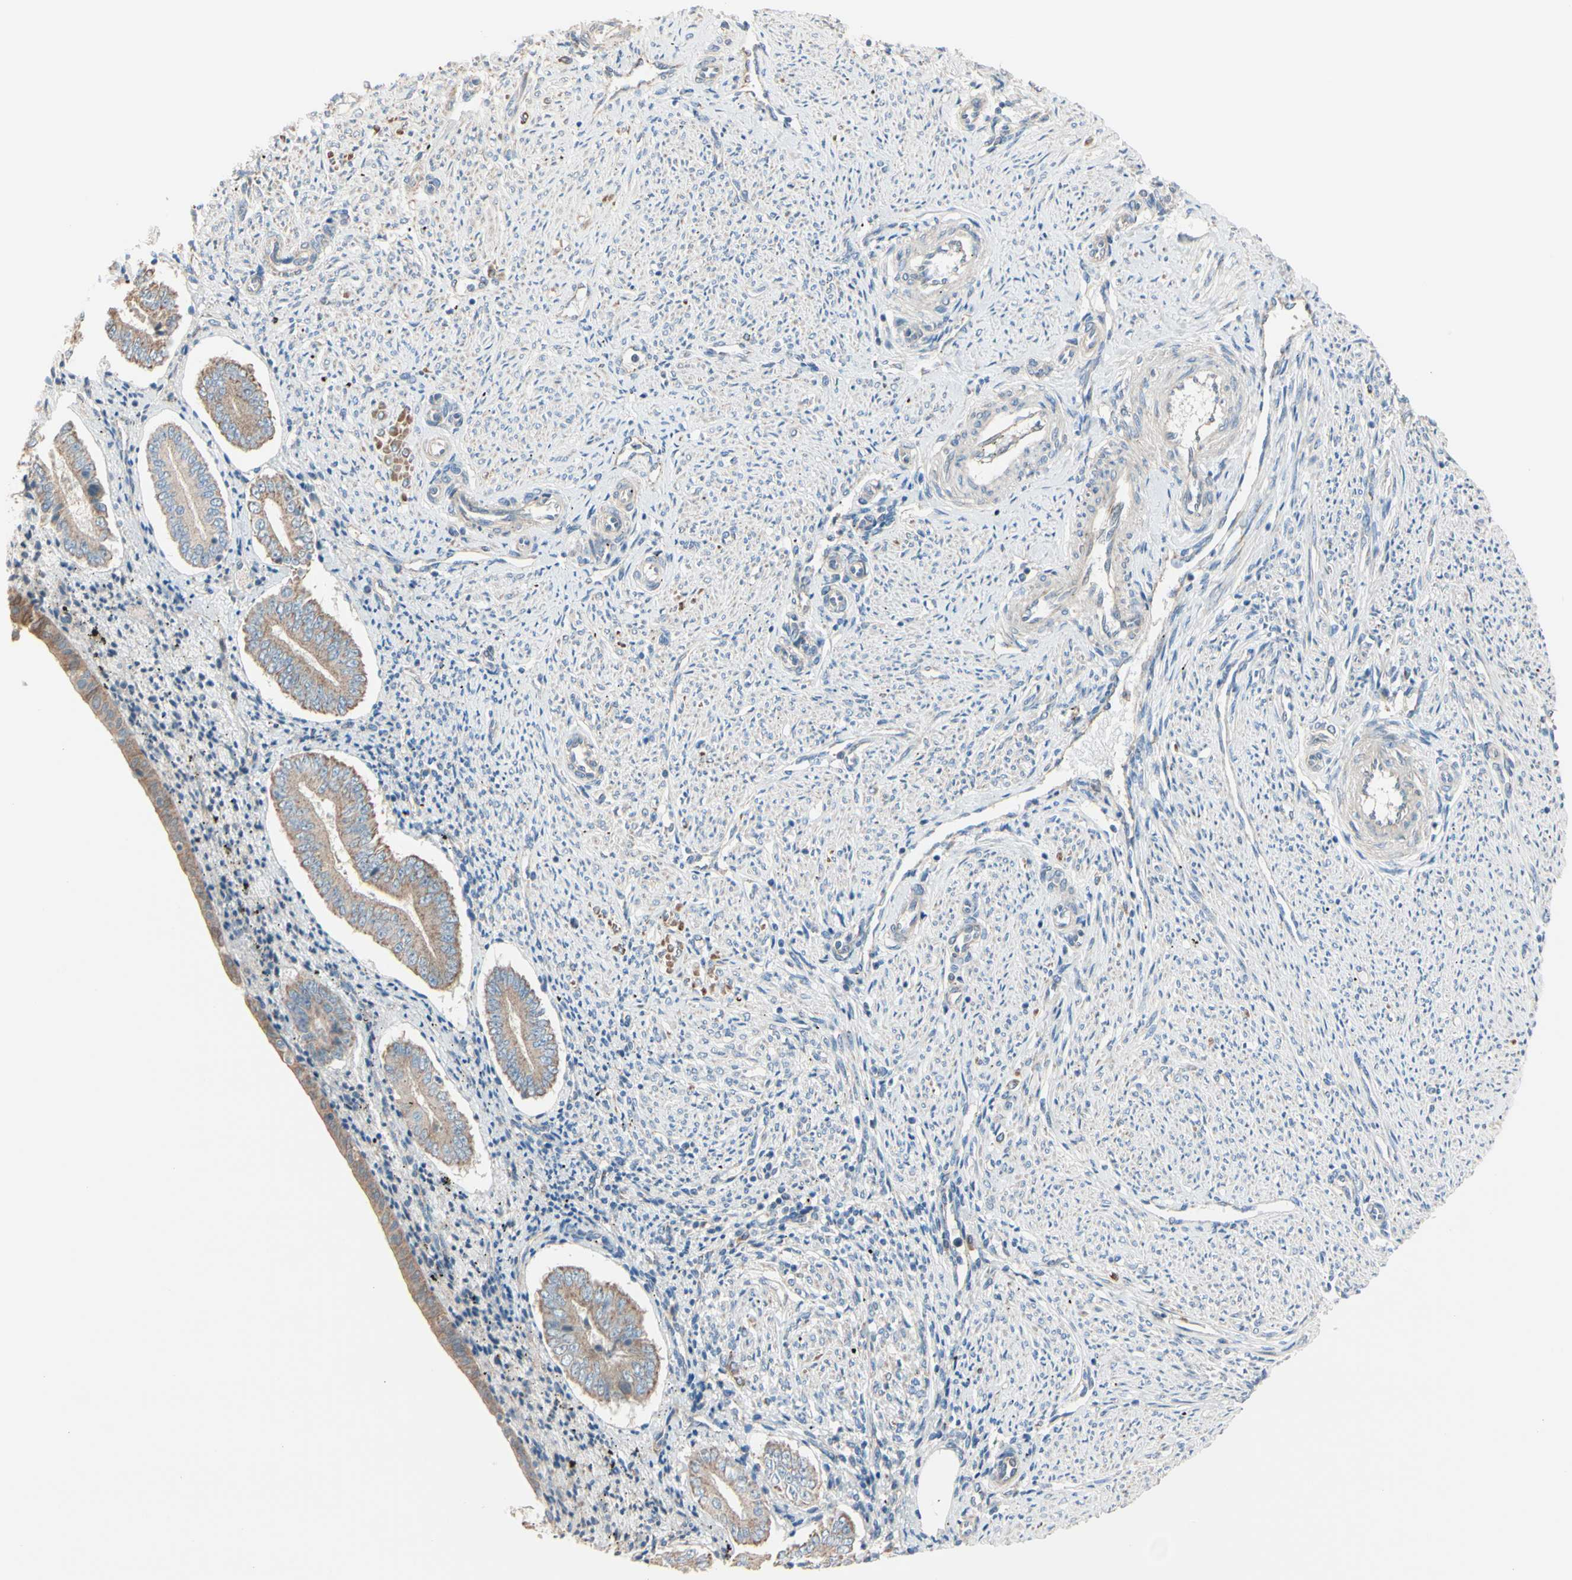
{"staining": {"intensity": "weak", "quantity": ">75%", "location": "cytoplasmic/membranous"}, "tissue": "endometrium", "cell_type": "Cells in endometrial stroma", "image_type": "normal", "snomed": [{"axis": "morphology", "description": "Normal tissue, NOS"}, {"axis": "topography", "description": "Endometrium"}], "caption": "This is a micrograph of immunohistochemistry (IHC) staining of normal endometrium, which shows weak staining in the cytoplasmic/membranous of cells in endometrial stroma.", "gene": "EPHA3", "patient": {"sex": "female", "age": 42}}